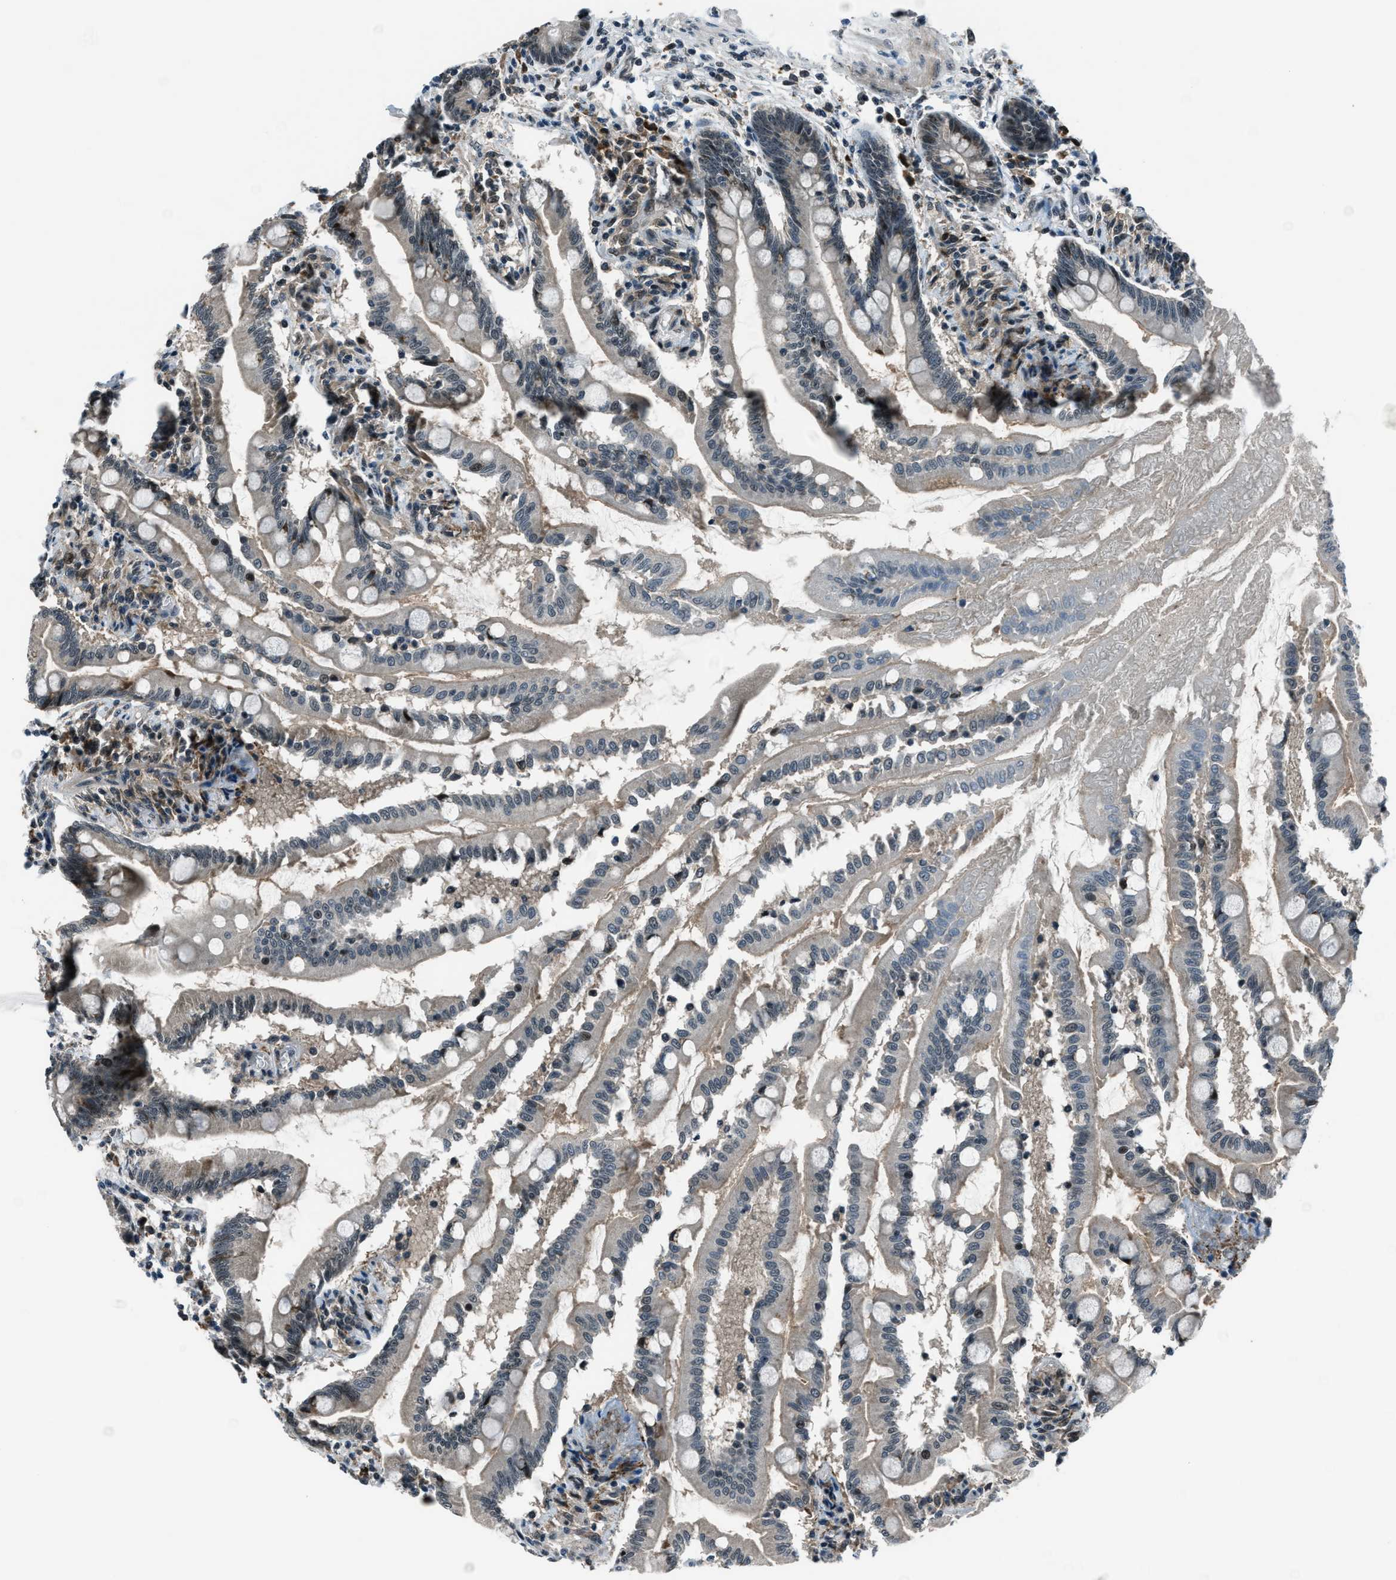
{"staining": {"intensity": "moderate", "quantity": "<25%", "location": "cytoplasmic/membranous,nuclear"}, "tissue": "small intestine", "cell_type": "Glandular cells", "image_type": "normal", "snomed": [{"axis": "morphology", "description": "Normal tissue, NOS"}, {"axis": "topography", "description": "Small intestine"}], "caption": "High-magnification brightfield microscopy of benign small intestine stained with DAB (3,3'-diaminobenzidine) (brown) and counterstained with hematoxylin (blue). glandular cells exhibit moderate cytoplasmic/membranous,nuclear expression is appreciated in about<25% of cells.", "gene": "ACTL9", "patient": {"sex": "female", "age": 56}}